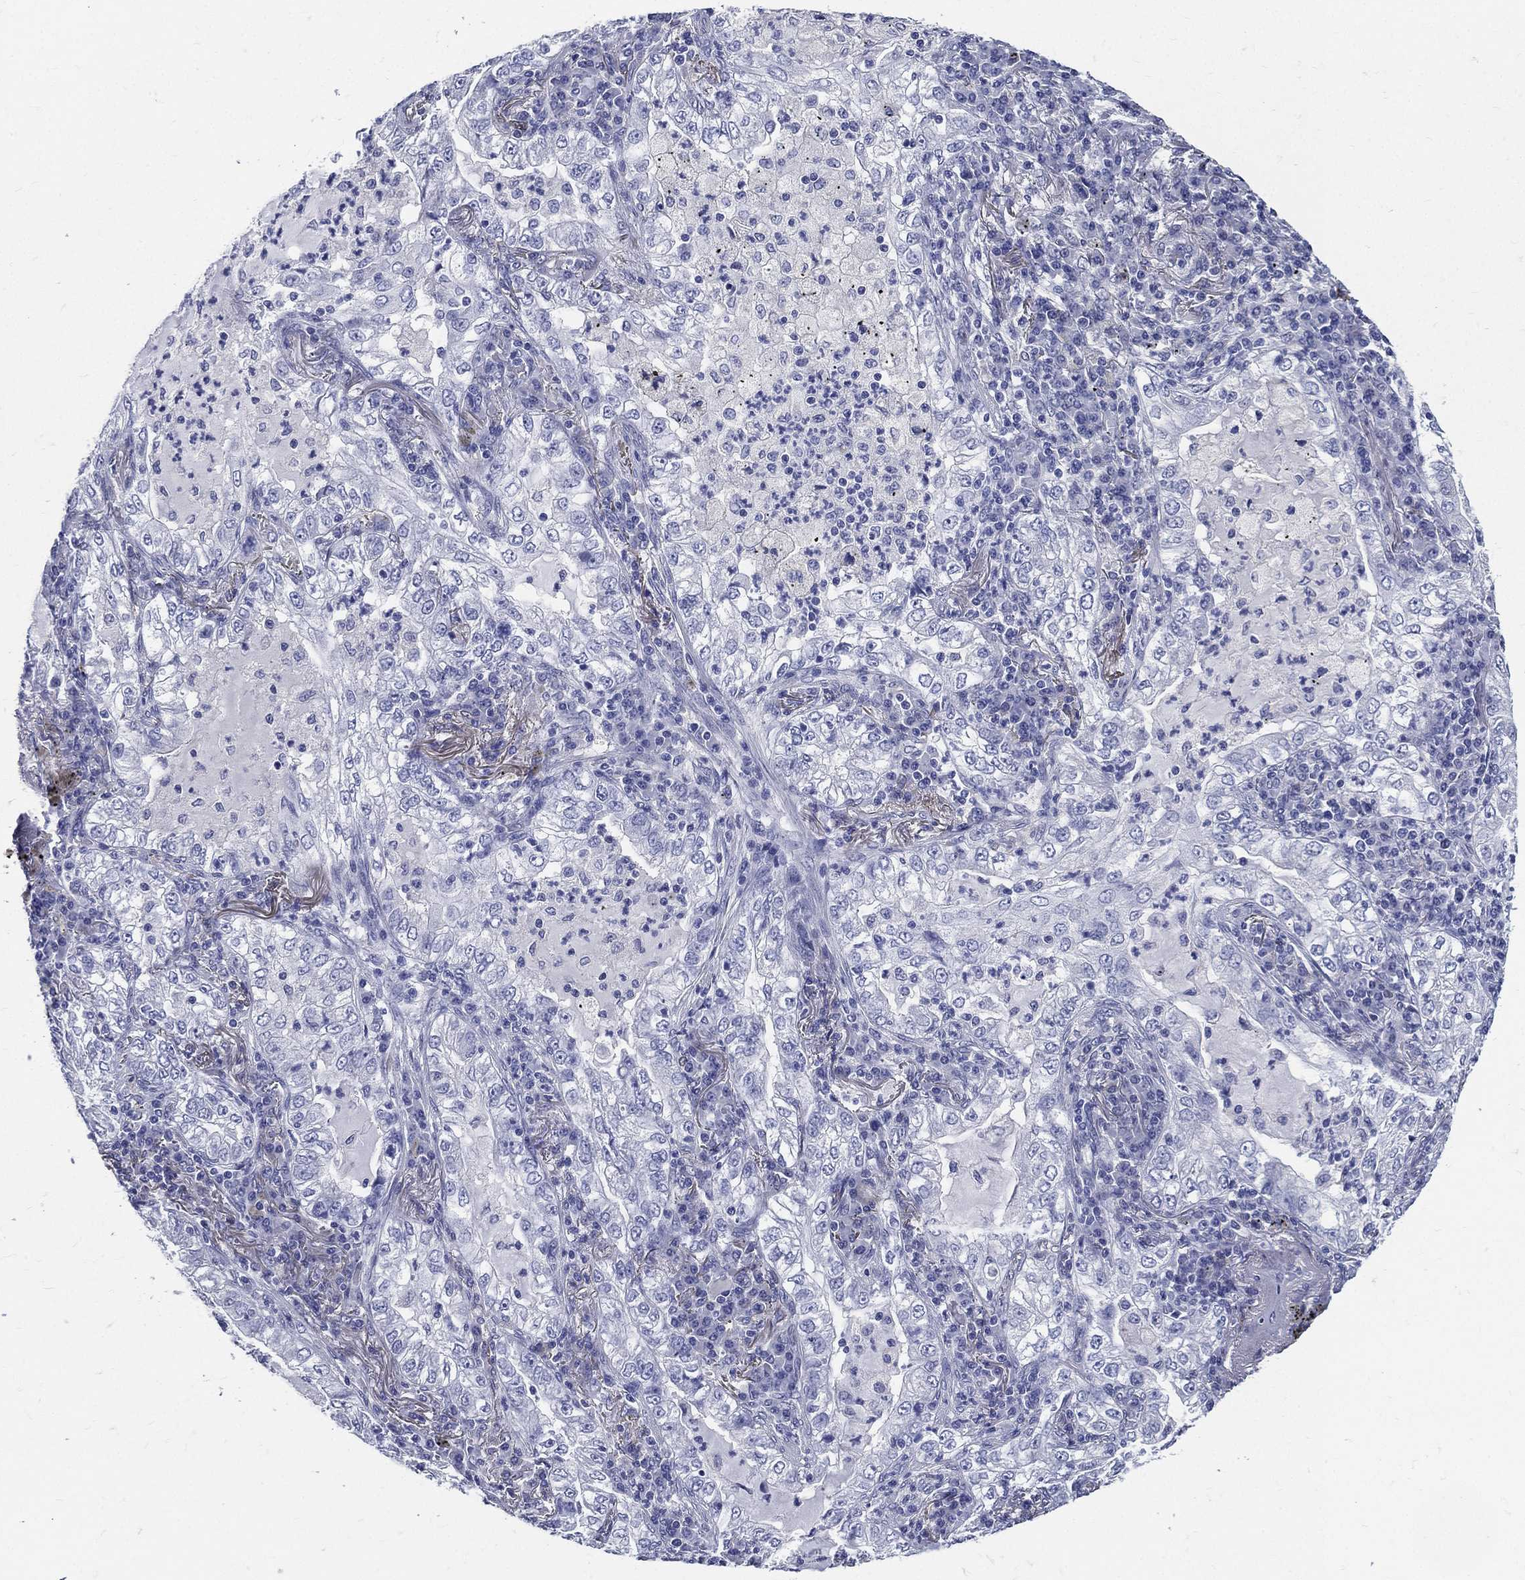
{"staining": {"intensity": "negative", "quantity": "none", "location": "none"}, "tissue": "lung cancer", "cell_type": "Tumor cells", "image_type": "cancer", "snomed": [{"axis": "morphology", "description": "Adenocarcinoma, NOS"}, {"axis": "topography", "description": "Lung"}], "caption": "IHC histopathology image of neoplastic tissue: lung cancer (adenocarcinoma) stained with DAB displays no significant protein positivity in tumor cells. (Brightfield microscopy of DAB (3,3'-diaminobenzidine) immunohistochemistry (IHC) at high magnification).", "gene": "DPYS", "patient": {"sex": "female", "age": 73}}